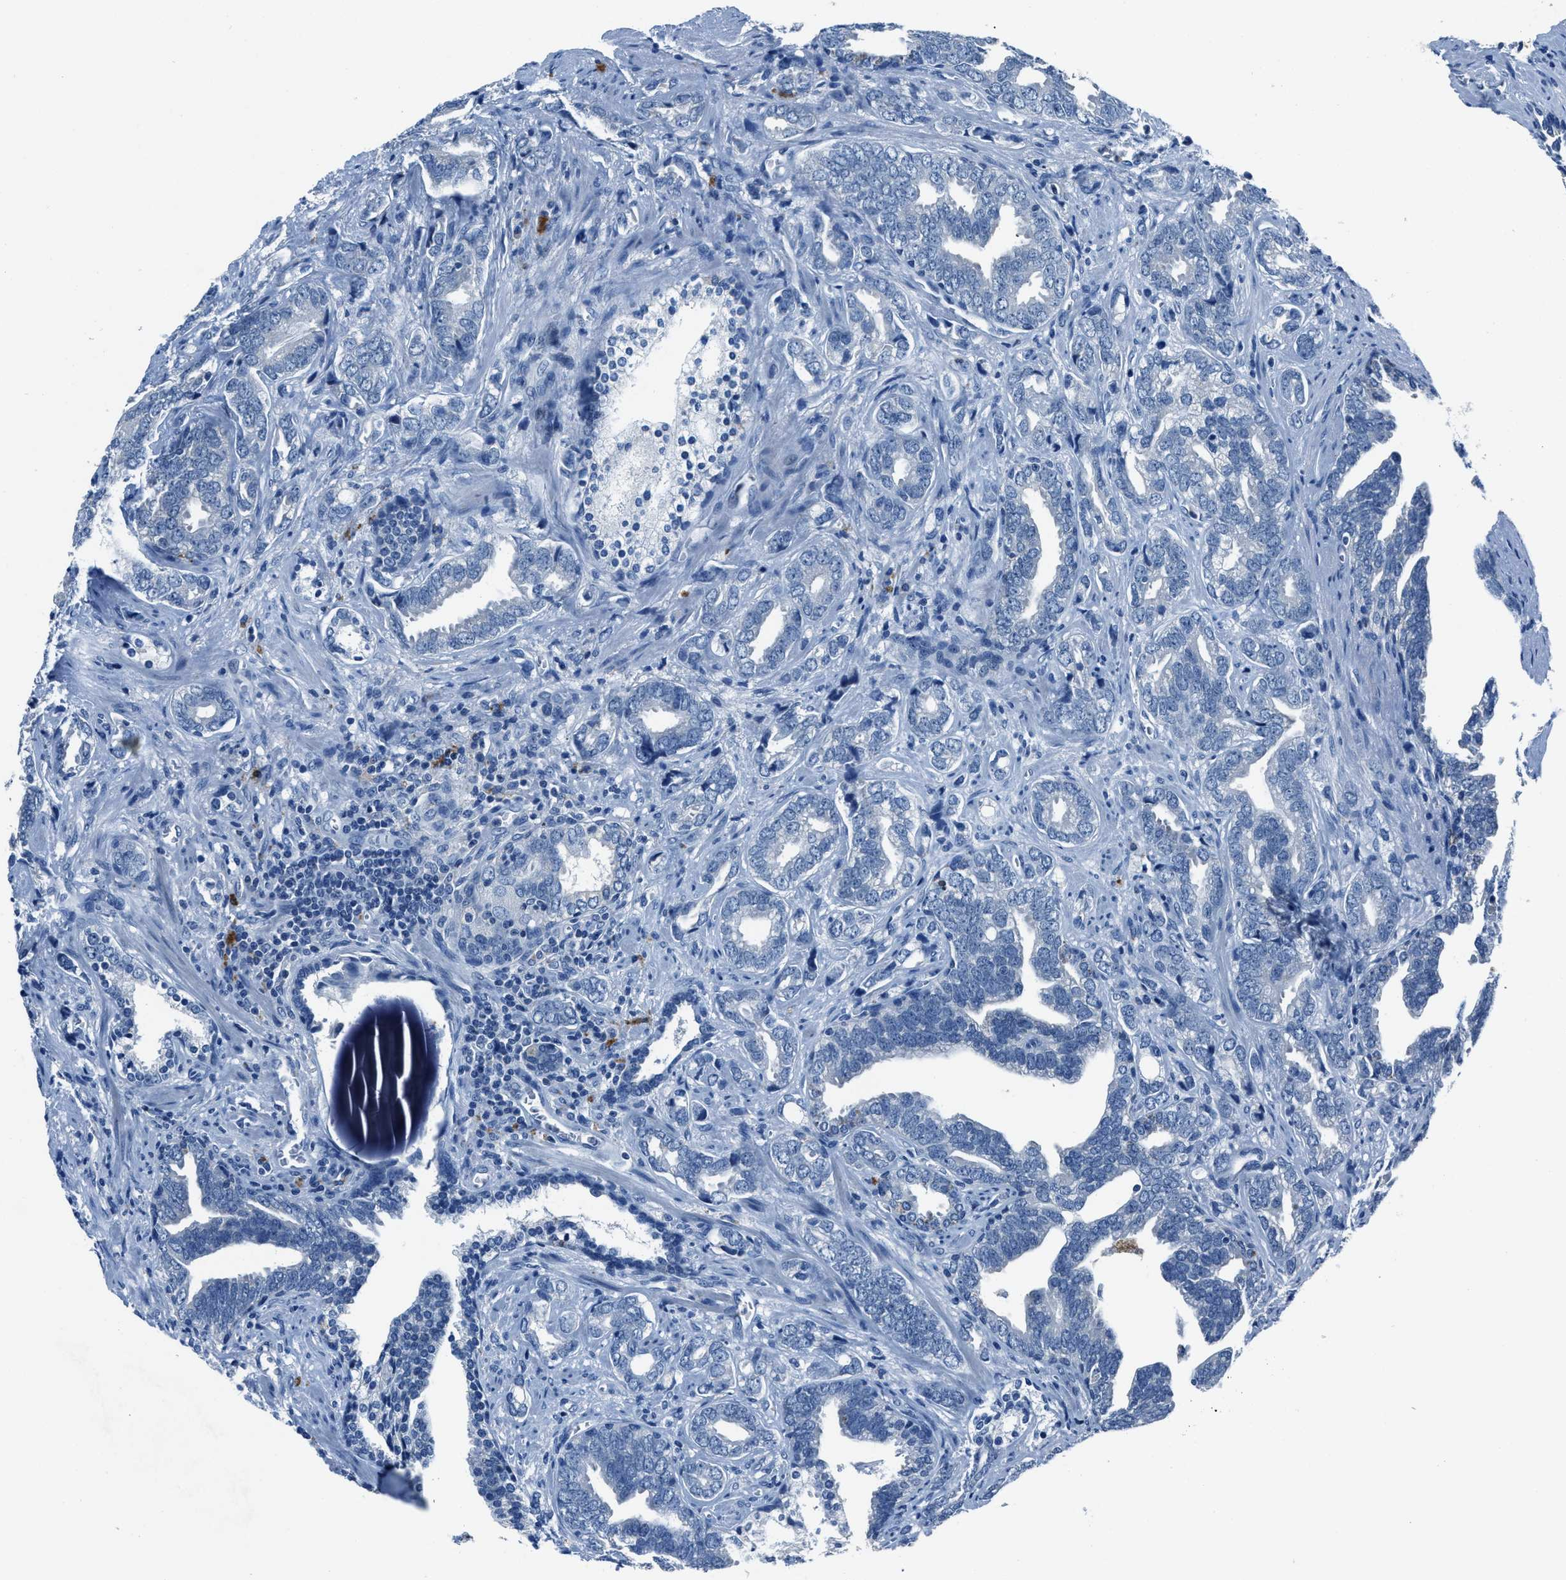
{"staining": {"intensity": "negative", "quantity": "none", "location": "none"}, "tissue": "prostate cancer", "cell_type": "Tumor cells", "image_type": "cancer", "snomed": [{"axis": "morphology", "description": "Adenocarcinoma, Medium grade"}, {"axis": "topography", "description": "Prostate"}], "caption": "Tumor cells are negative for brown protein staining in prostate cancer (adenocarcinoma (medium-grade)). (DAB IHC, high magnification).", "gene": "ADAM2", "patient": {"sex": "male", "age": 67}}